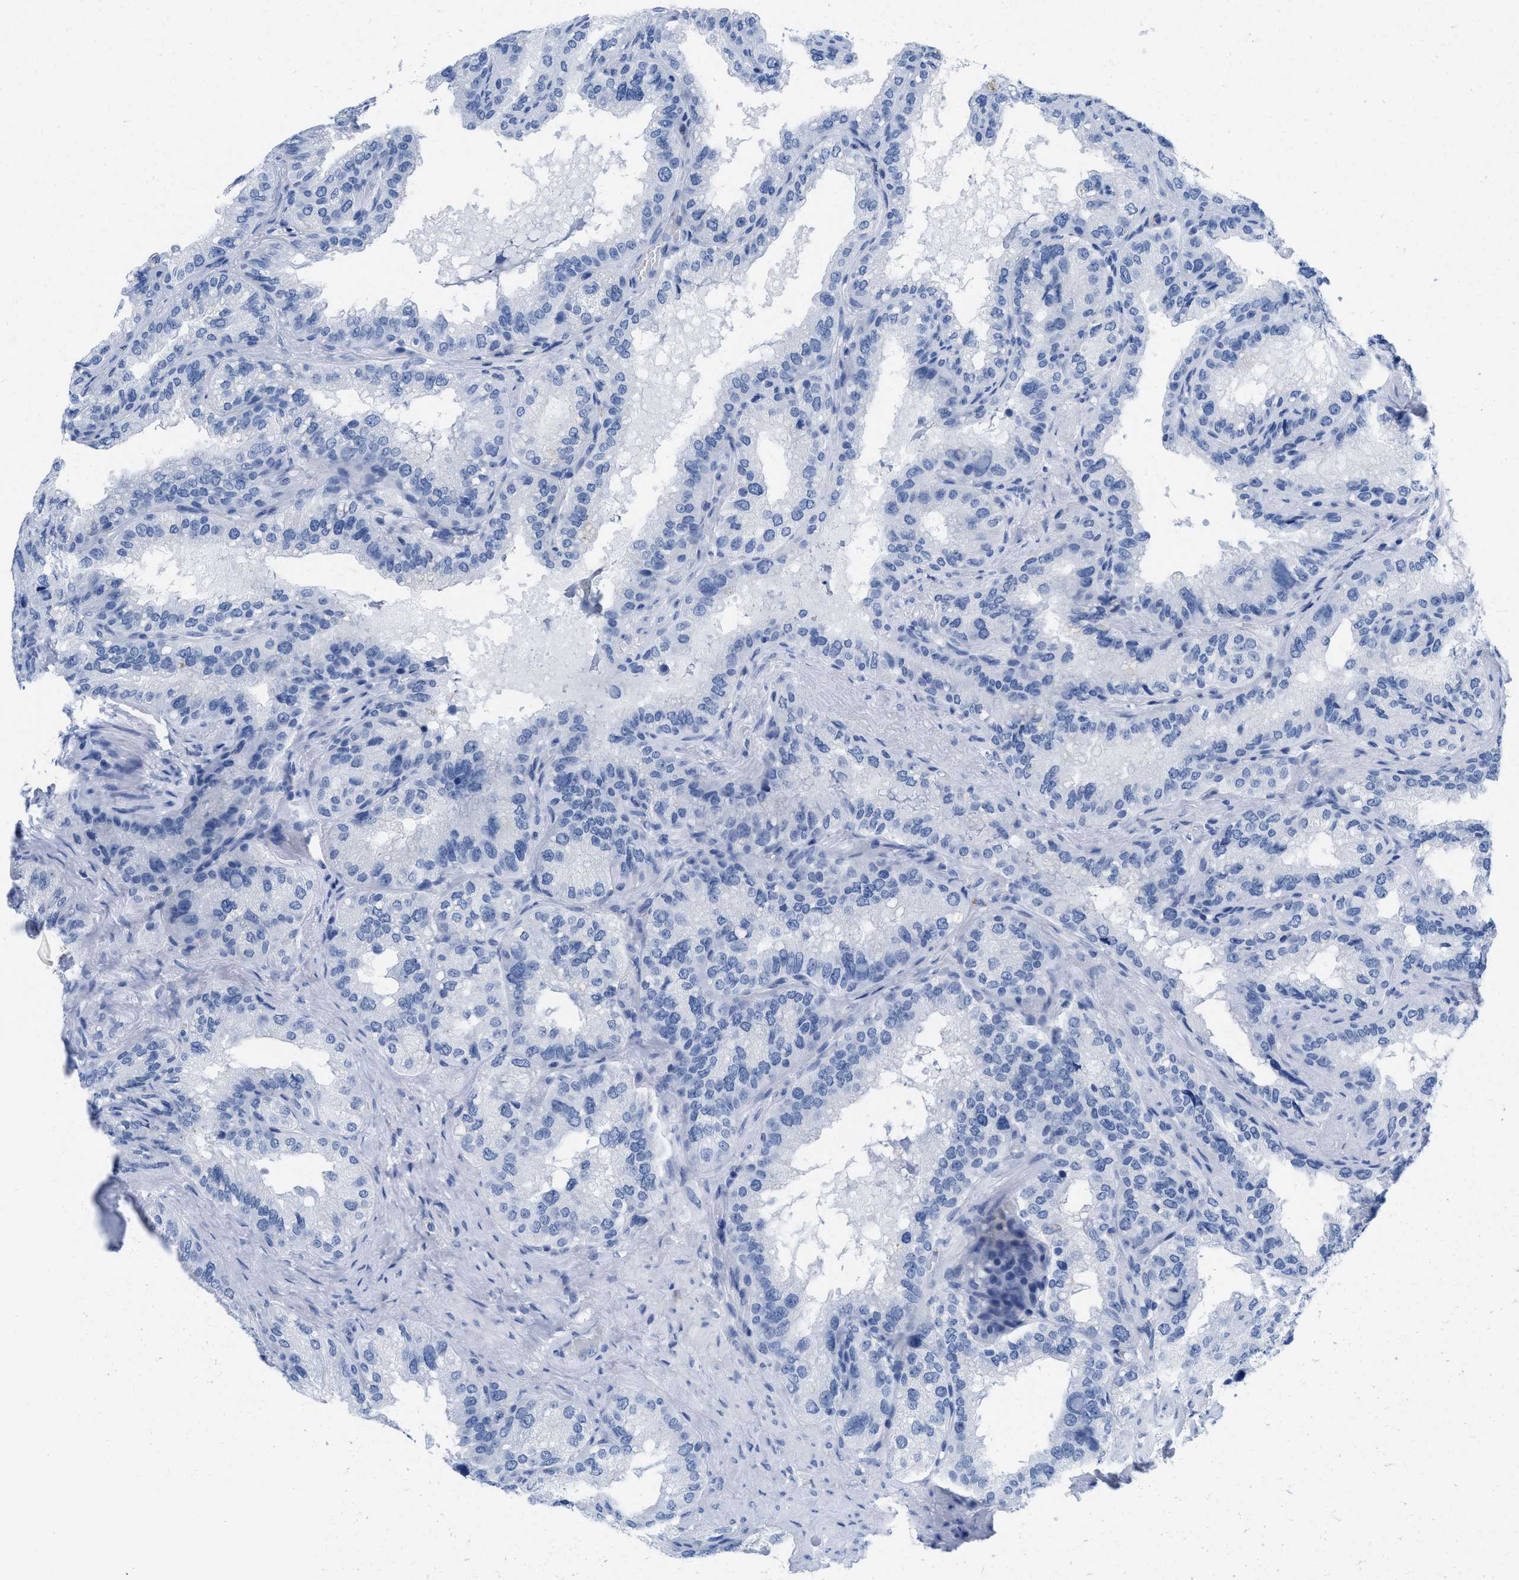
{"staining": {"intensity": "negative", "quantity": "none", "location": "none"}, "tissue": "seminal vesicle", "cell_type": "Glandular cells", "image_type": "normal", "snomed": [{"axis": "morphology", "description": "Normal tissue, NOS"}, {"axis": "topography", "description": "Seminal veicle"}], "caption": "The IHC photomicrograph has no significant positivity in glandular cells of seminal vesicle.", "gene": "CR1", "patient": {"sex": "male", "age": 68}}